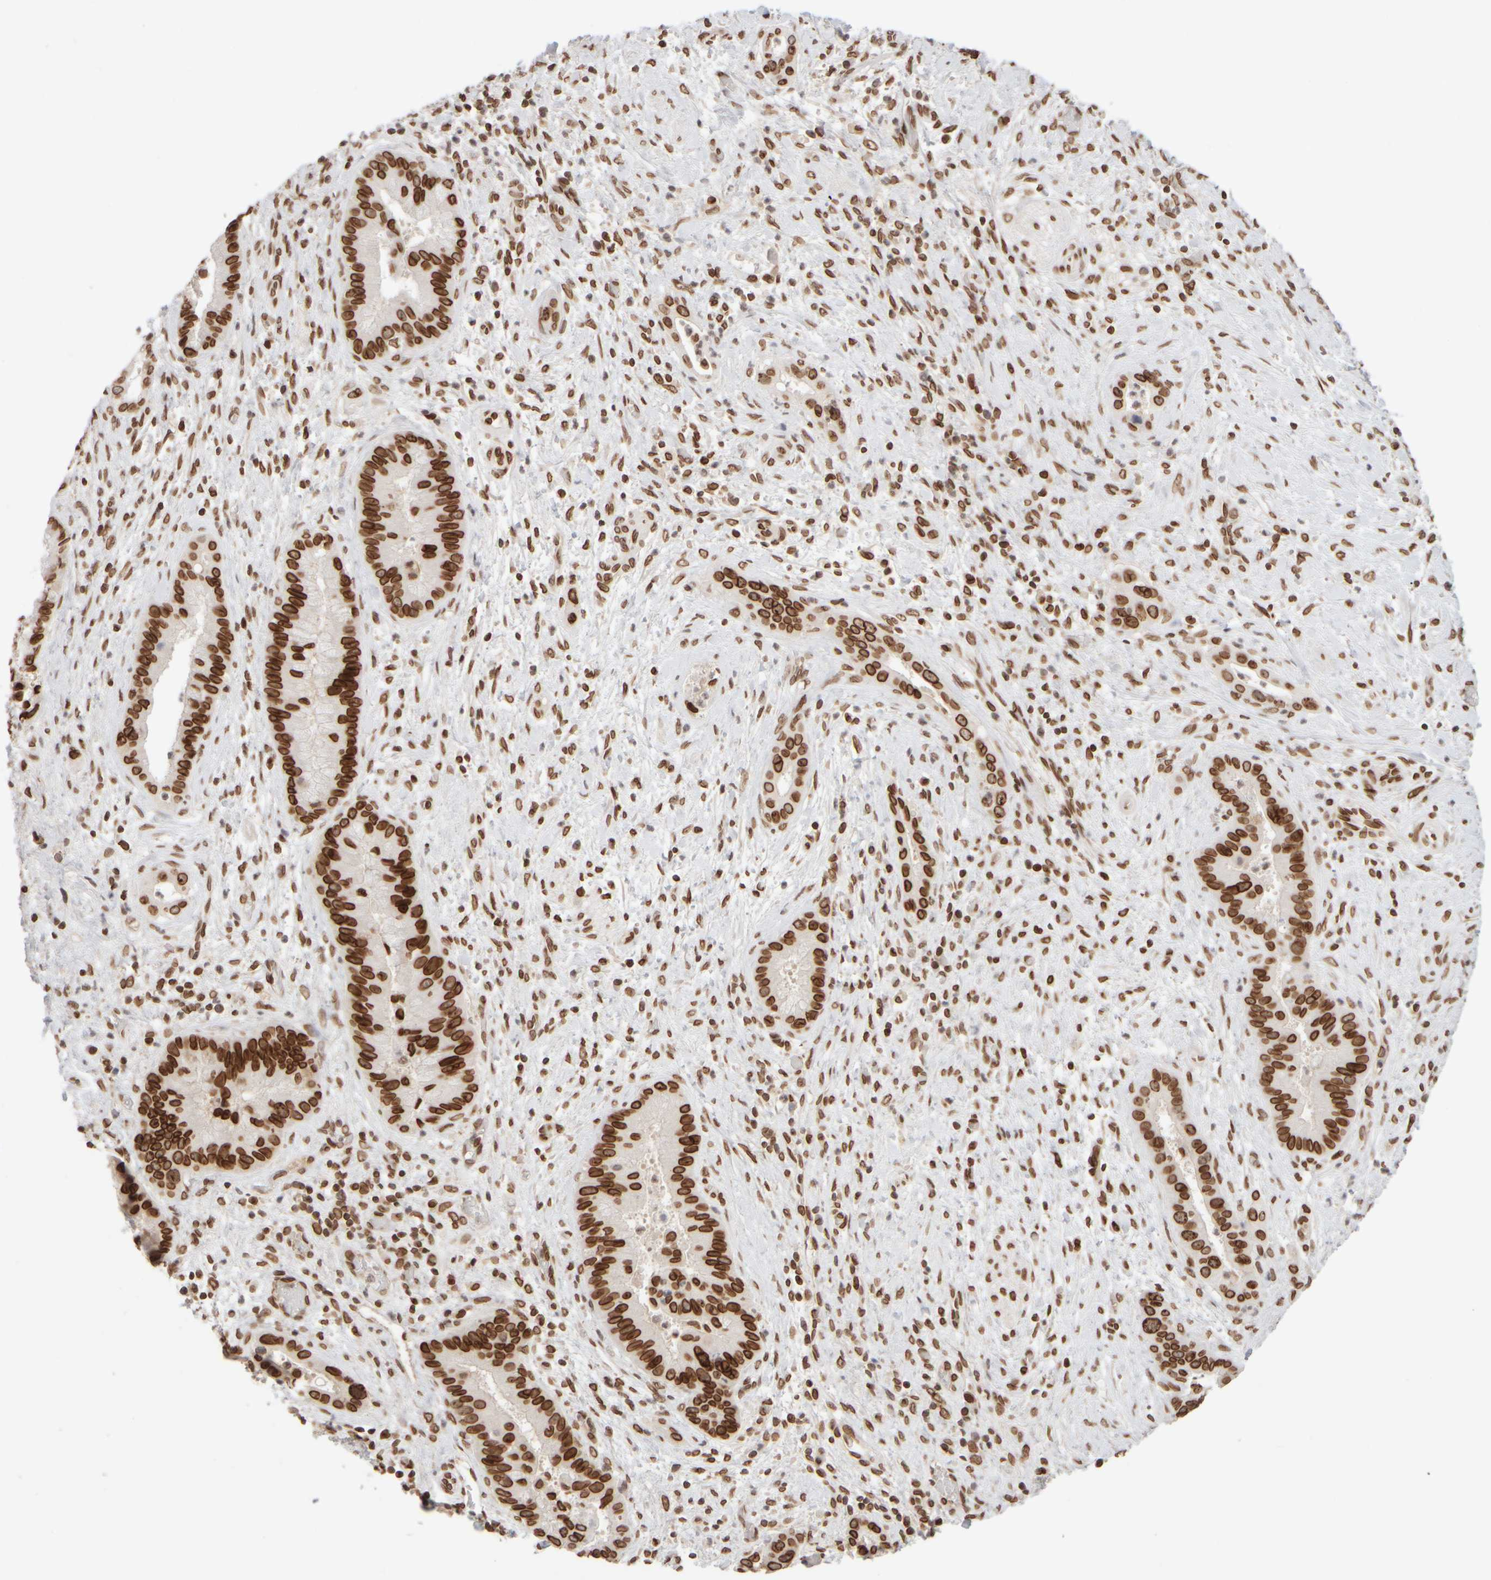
{"staining": {"intensity": "strong", "quantity": ">75%", "location": "cytoplasmic/membranous,nuclear"}, "tissue": "liver cancer", "cell_type": "Tumor cells", "image_type": "cancer", "snomed": [{"axis": "morphology", "description": "Cholangiocarcinoma"}, {"axis": "topography", "description": "Liver"}], "caption": "Protein expression analysis of human cholangiocarcinoma (liver) reveals strong cytoplasmic/membranous and nuclear positivity in approximately >75% of tumor cells.", "gene": "ZC3HC1", "patient": {"sex": "female", "age": 54}}